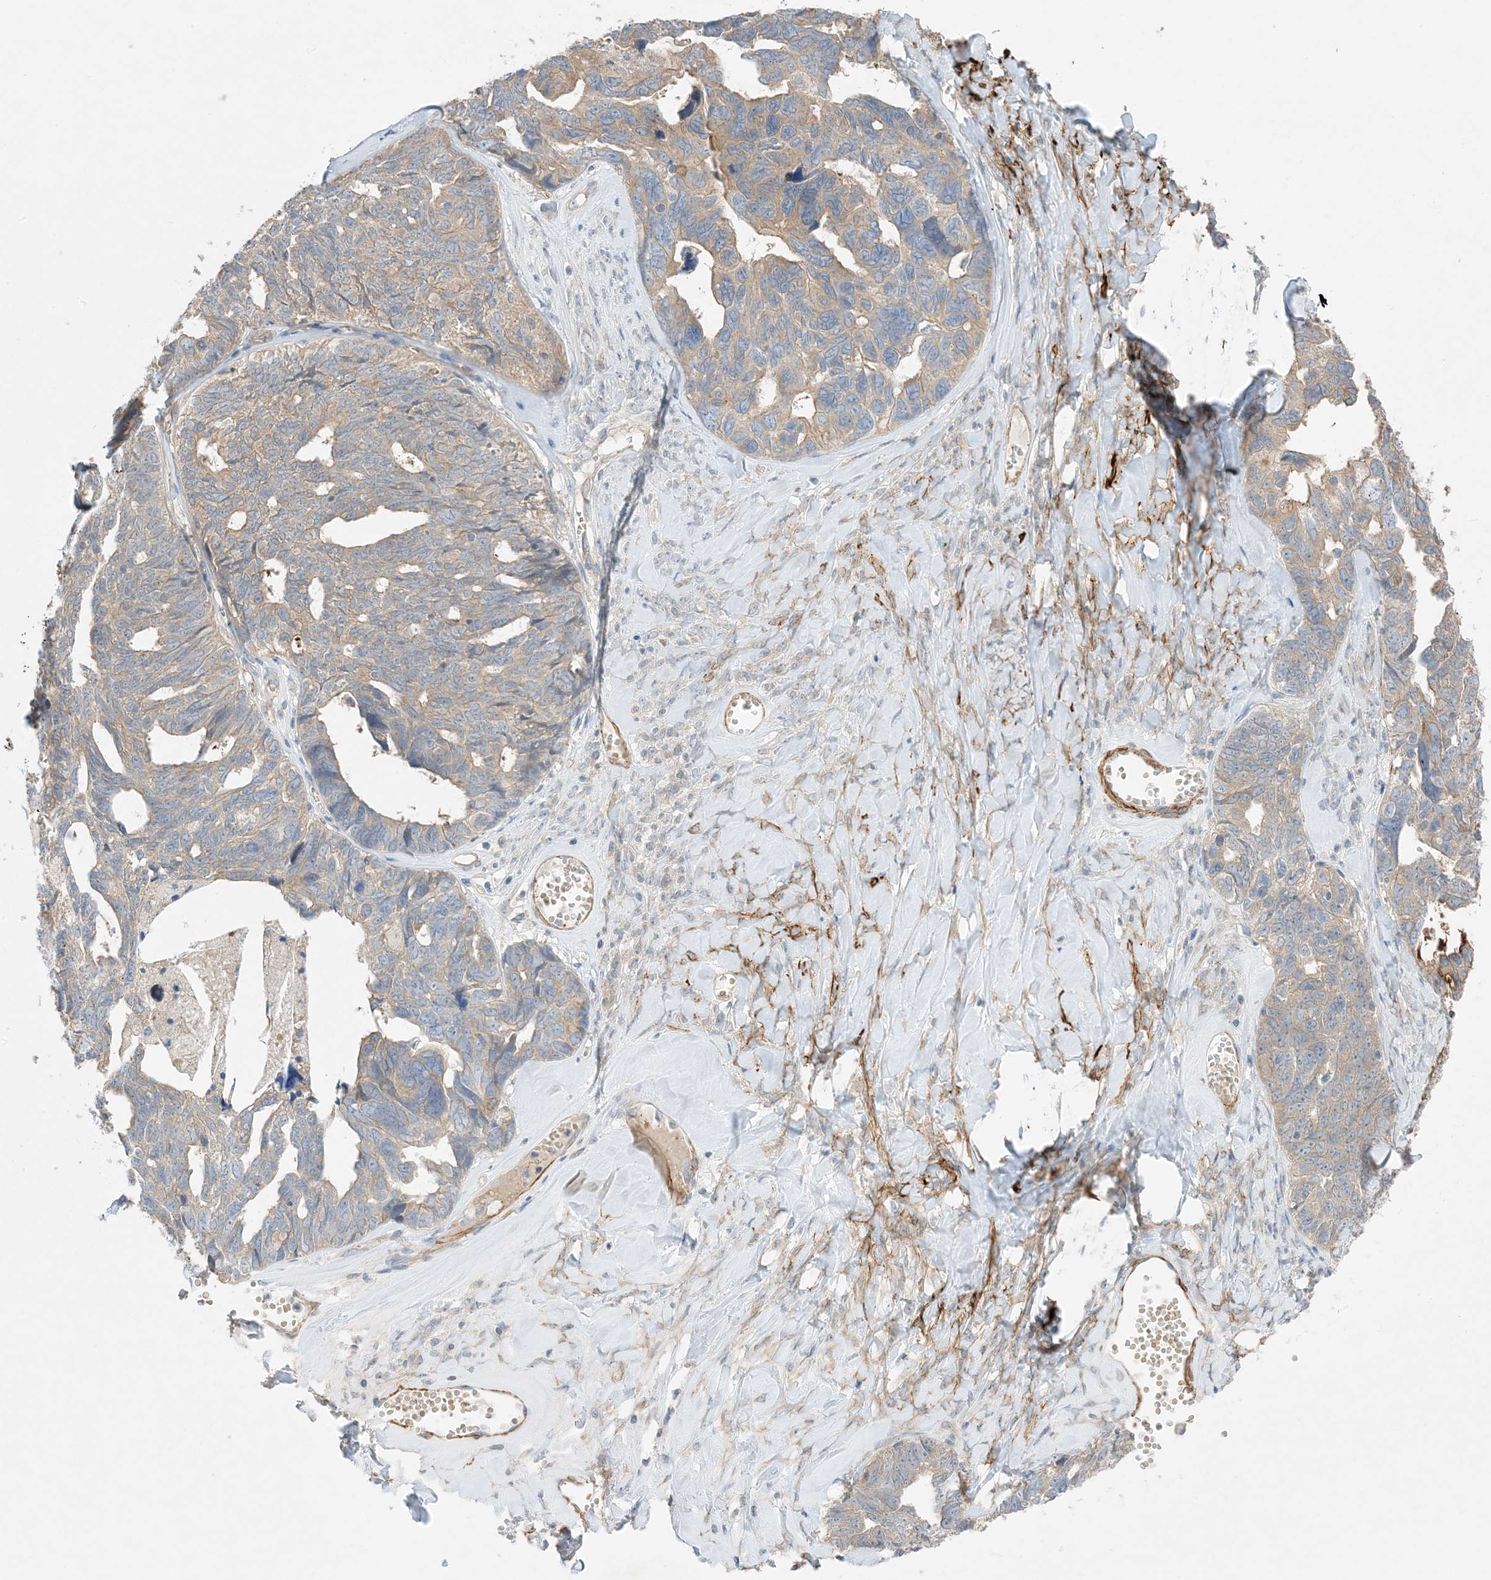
{"staining": {"intensity": "weak", "quantity": "25%-75%", "location": "cytoplasmic/membranous"}, "tissue": "ovarian cancer", "cell_type": "Tumor cells", "image_type": "cancer", "snomed": [{"axis": "morphology", "description": "Cystadenocarcinoma, serous, NOS"}, {"axis": "topography", "description": "Ovary"}], "caption": "Immunohistochemistry (IHC) micrograph of neoplastic tissue: ovarian cancer stained using immunohistochemistry (IHC) demonstrates low levels of weak protein expression localized specifically in the cytoplasmic/membranous of tumor cells, appearing as a cytoplasmic/membranous brown color.", "gene": "KIFBP", "patient": {"sex": "female", "age": 79}}